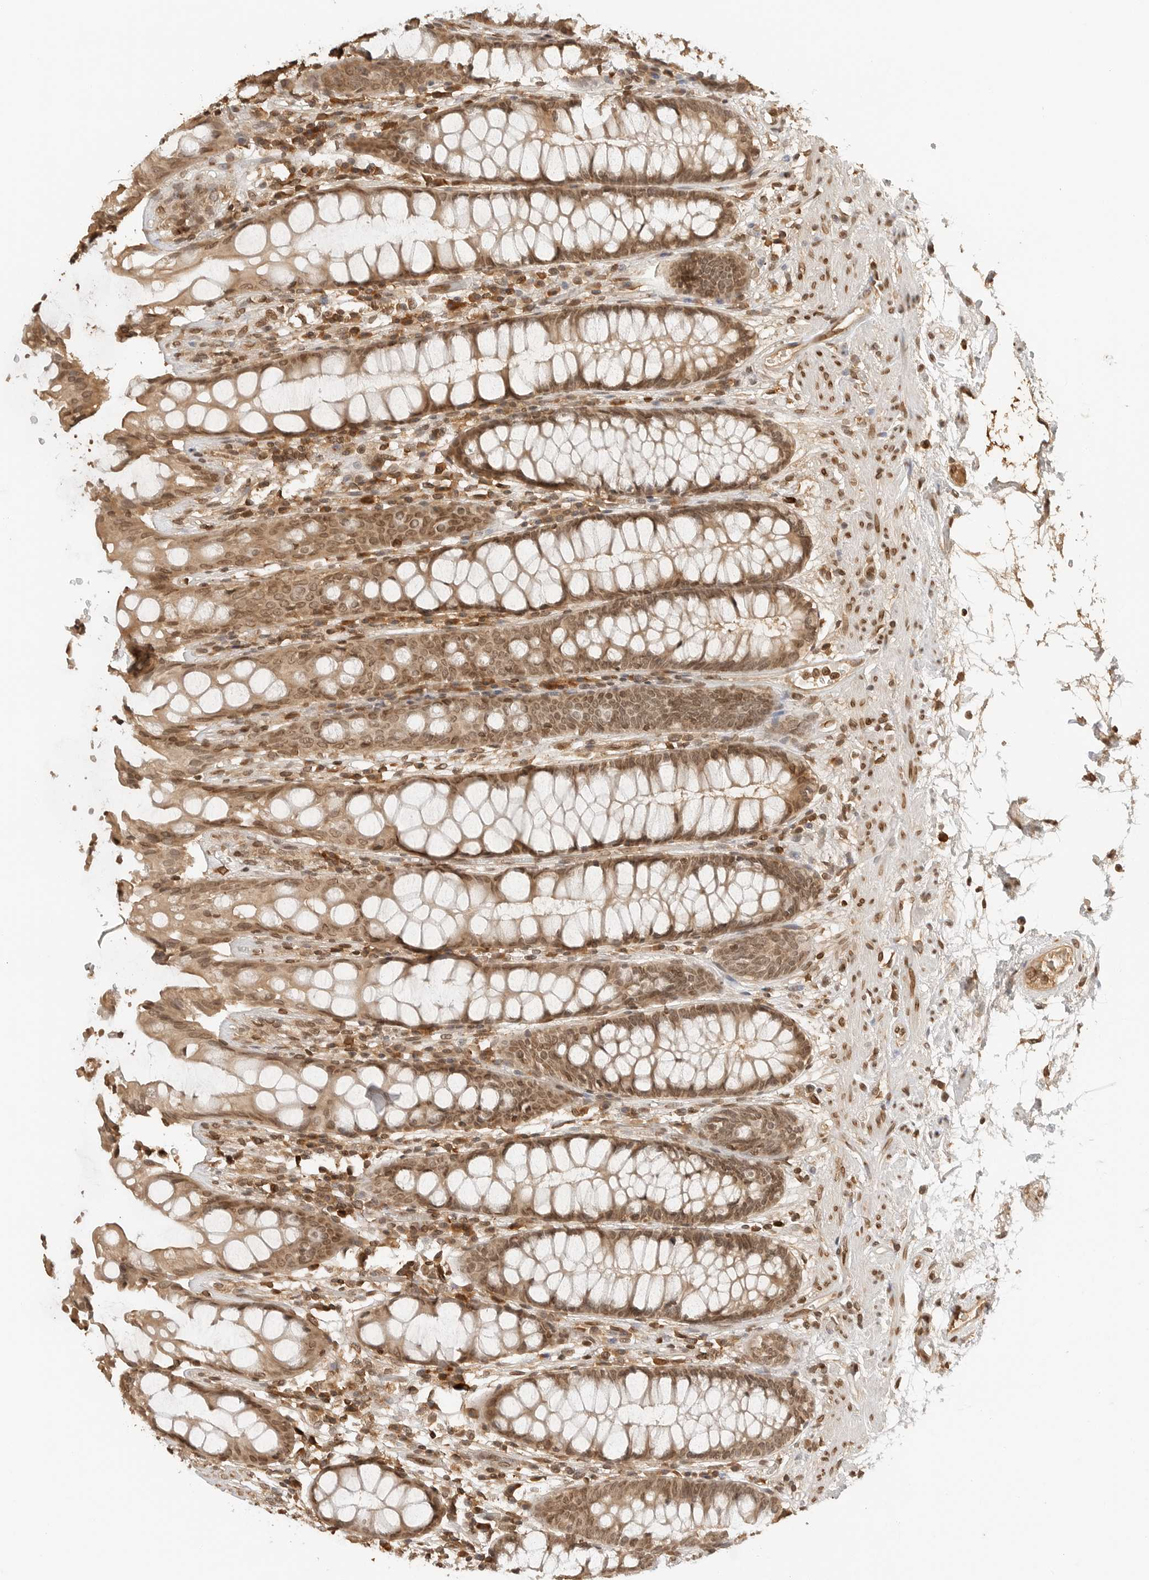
{"staining": {"intensity": "moderate", "quantity": ">75%", "location": "cytoplasmic/membranous,nuclear"}, "tissue": "rectum", "cell_type": "Glandular cells", "image_type": "normal", "snomed": [{"axis": "morphology", "description": "Normal tissue, NOS"}, {"axis": "topography", "description": "Rectum"}], "caption": "A medium amount of moderate cytoplasmic/membranous,nuclear expression is identified in approximately >75% of glandular cells in normal rectum.", "gene": "POLH", "patient": {"sex": "male", "age": 64}}